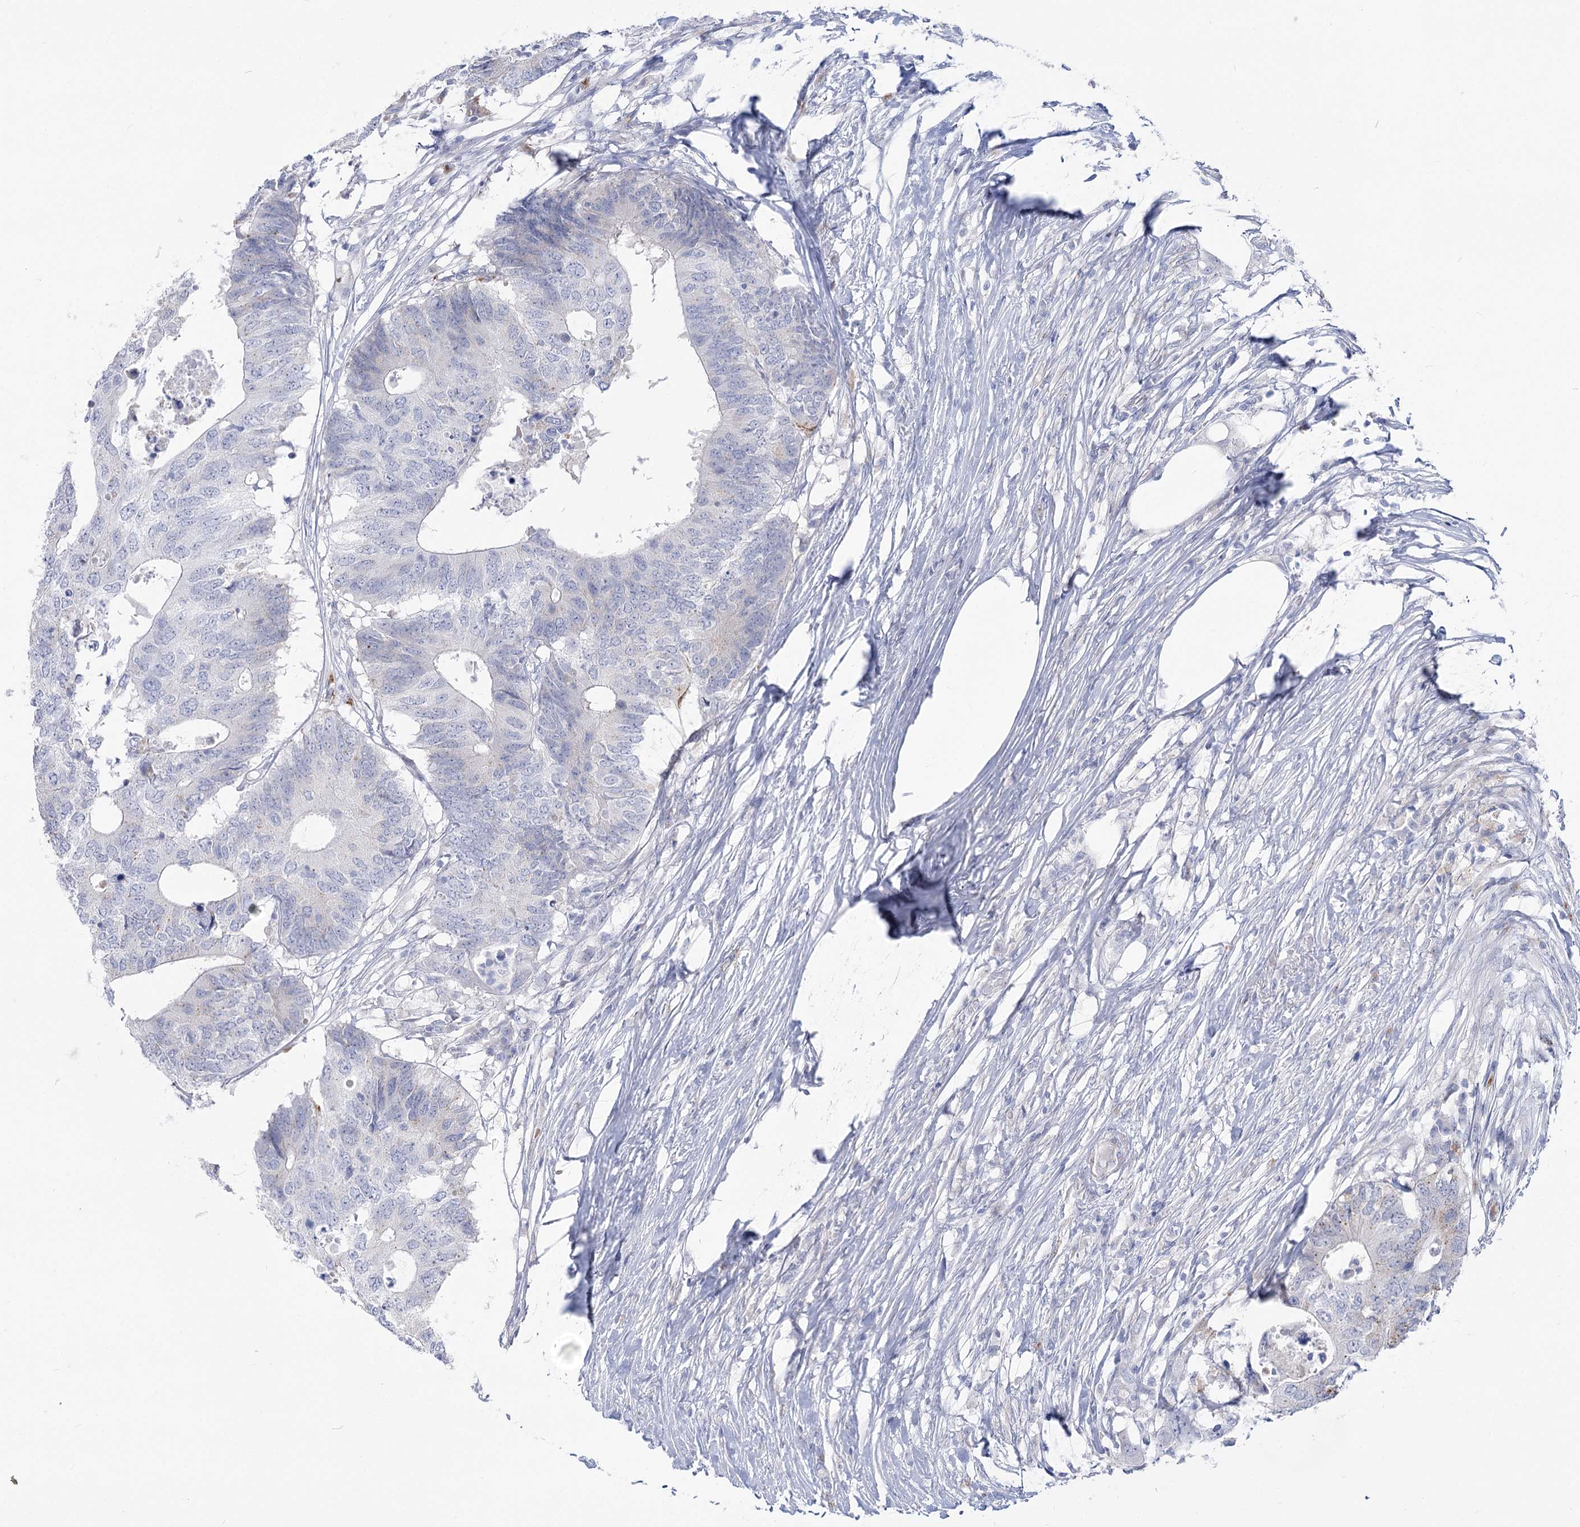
{"staining": {"intensity": "negative", "quantity": "none", "location": "none"}, "tissue": "colorectal cancer", "cell_type": "Tumor cells", "image_type": "cancer", "snomed": [{"axis": "morphology", "description": "Adenocarcinoma, NOS"}, {"axis": "topography", "description": "Colon"}], "caption": "IHC micrograph of human adenocarcinoma (colorectal) stained for a protein (brown), which demonstrates no expression in tumor cells. (DAB (3,3'-diaminobenzidine) IHC, high magnification).", "gene": "SIAE", "patient": {"sex": "male", "age": 71}}